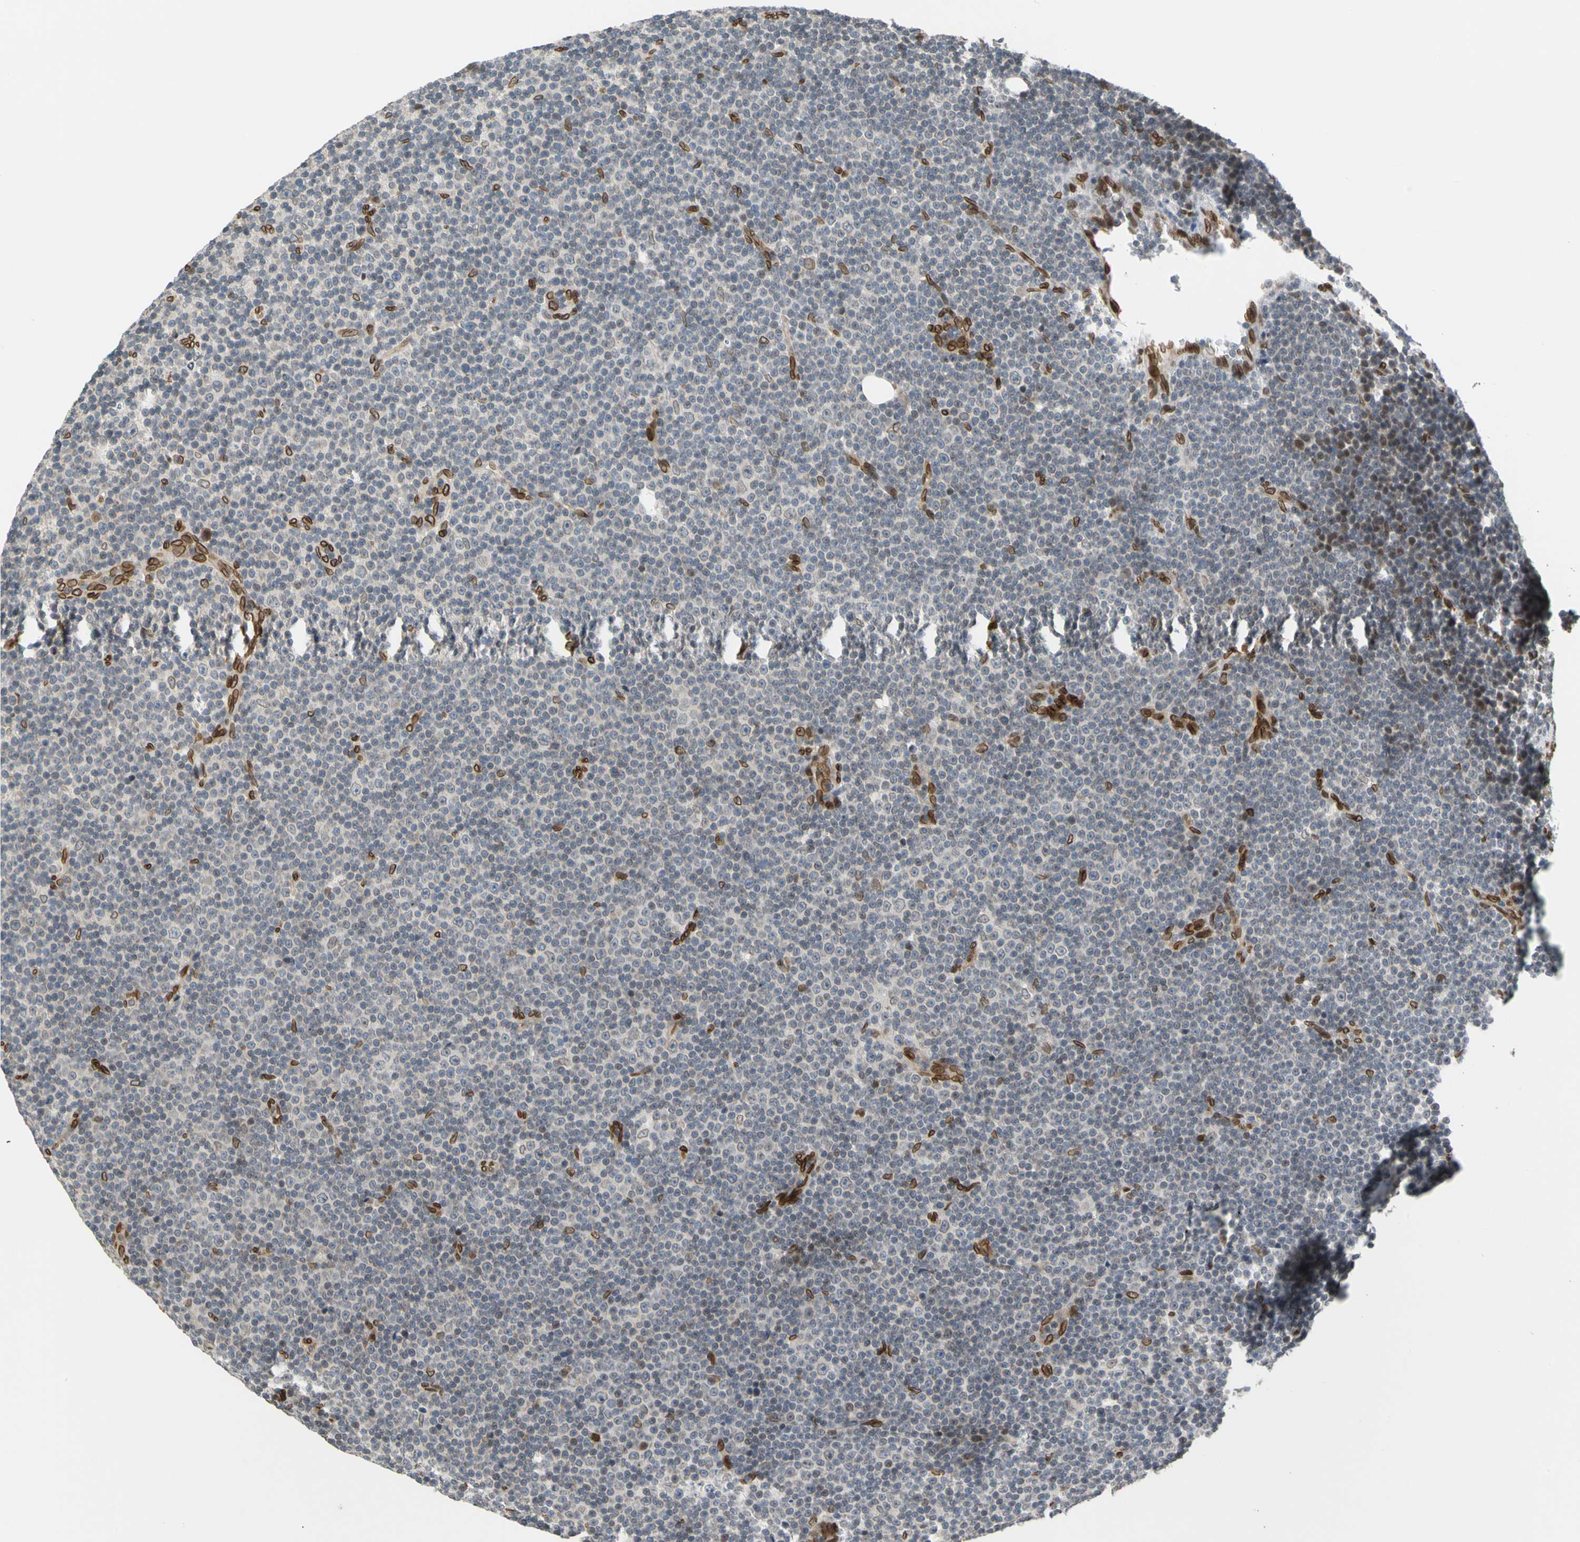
{"staining": {"intensity": "negative", "quantity": "none", "location": "none"}, "tissue": "lymphoma", "cell_type": "Tumor cells", "image_type": "cancer", "snomed": [{"axis": "morphology", "description": "Malignant lymphoma, non-Hodgkin's type, Low grade"}, {"axis": "topography", "description": "Lymph node"}], "caption": "DAB (3,3'-diaminobenzidine) immunohistochemical staining of human low-grade malignant lymphoma, non-Hodgkin's type demonstrates no significant expression in tumor cells.", "gene": "SUN1", "patient": {"sex": "female", "age": 67}}